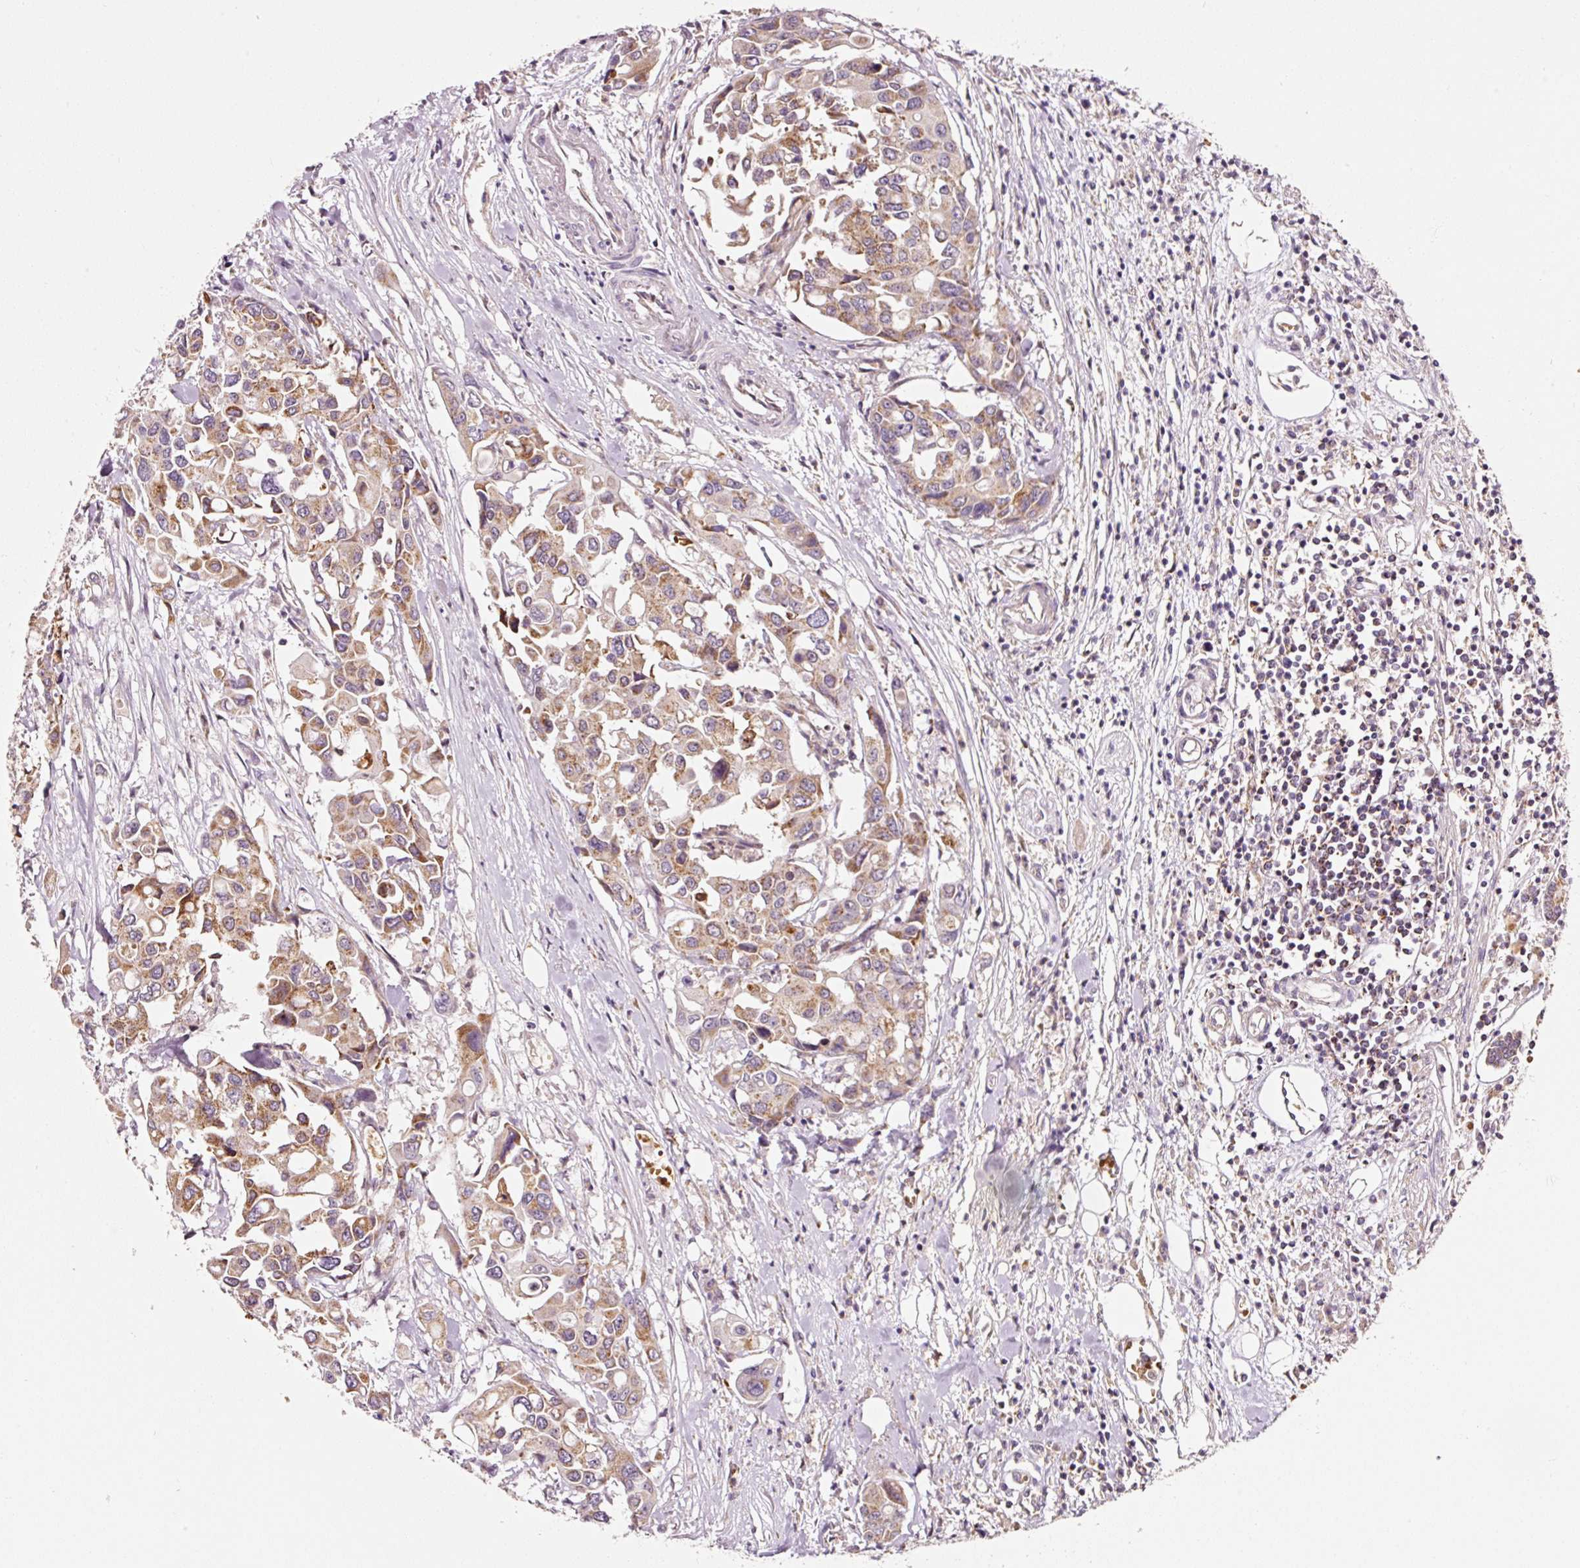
{"staining": {"intensity": "moderate", "quantity": ">75%", "location": "cytoplasmic/membranous"}, "tissue": "colorectal cancer", "cell_type": "Tumor cells", "image_type": "cancer", "snomed": [{"axis": "morphology", "description": "Adenocarcinoma, NOS"}, {"axis": "topography", "description": "Colon"}], "caption": "The histopathology image displays staining of colorectal cancer, revealing moderate cytoplasmic/membranous protein positivity (brown color) within tumor cells. (DAB = brown stain, brightfield microscopy at high magnification).", "gene": "ZNF460", "patient": {"sex": "male", "age": 77}}